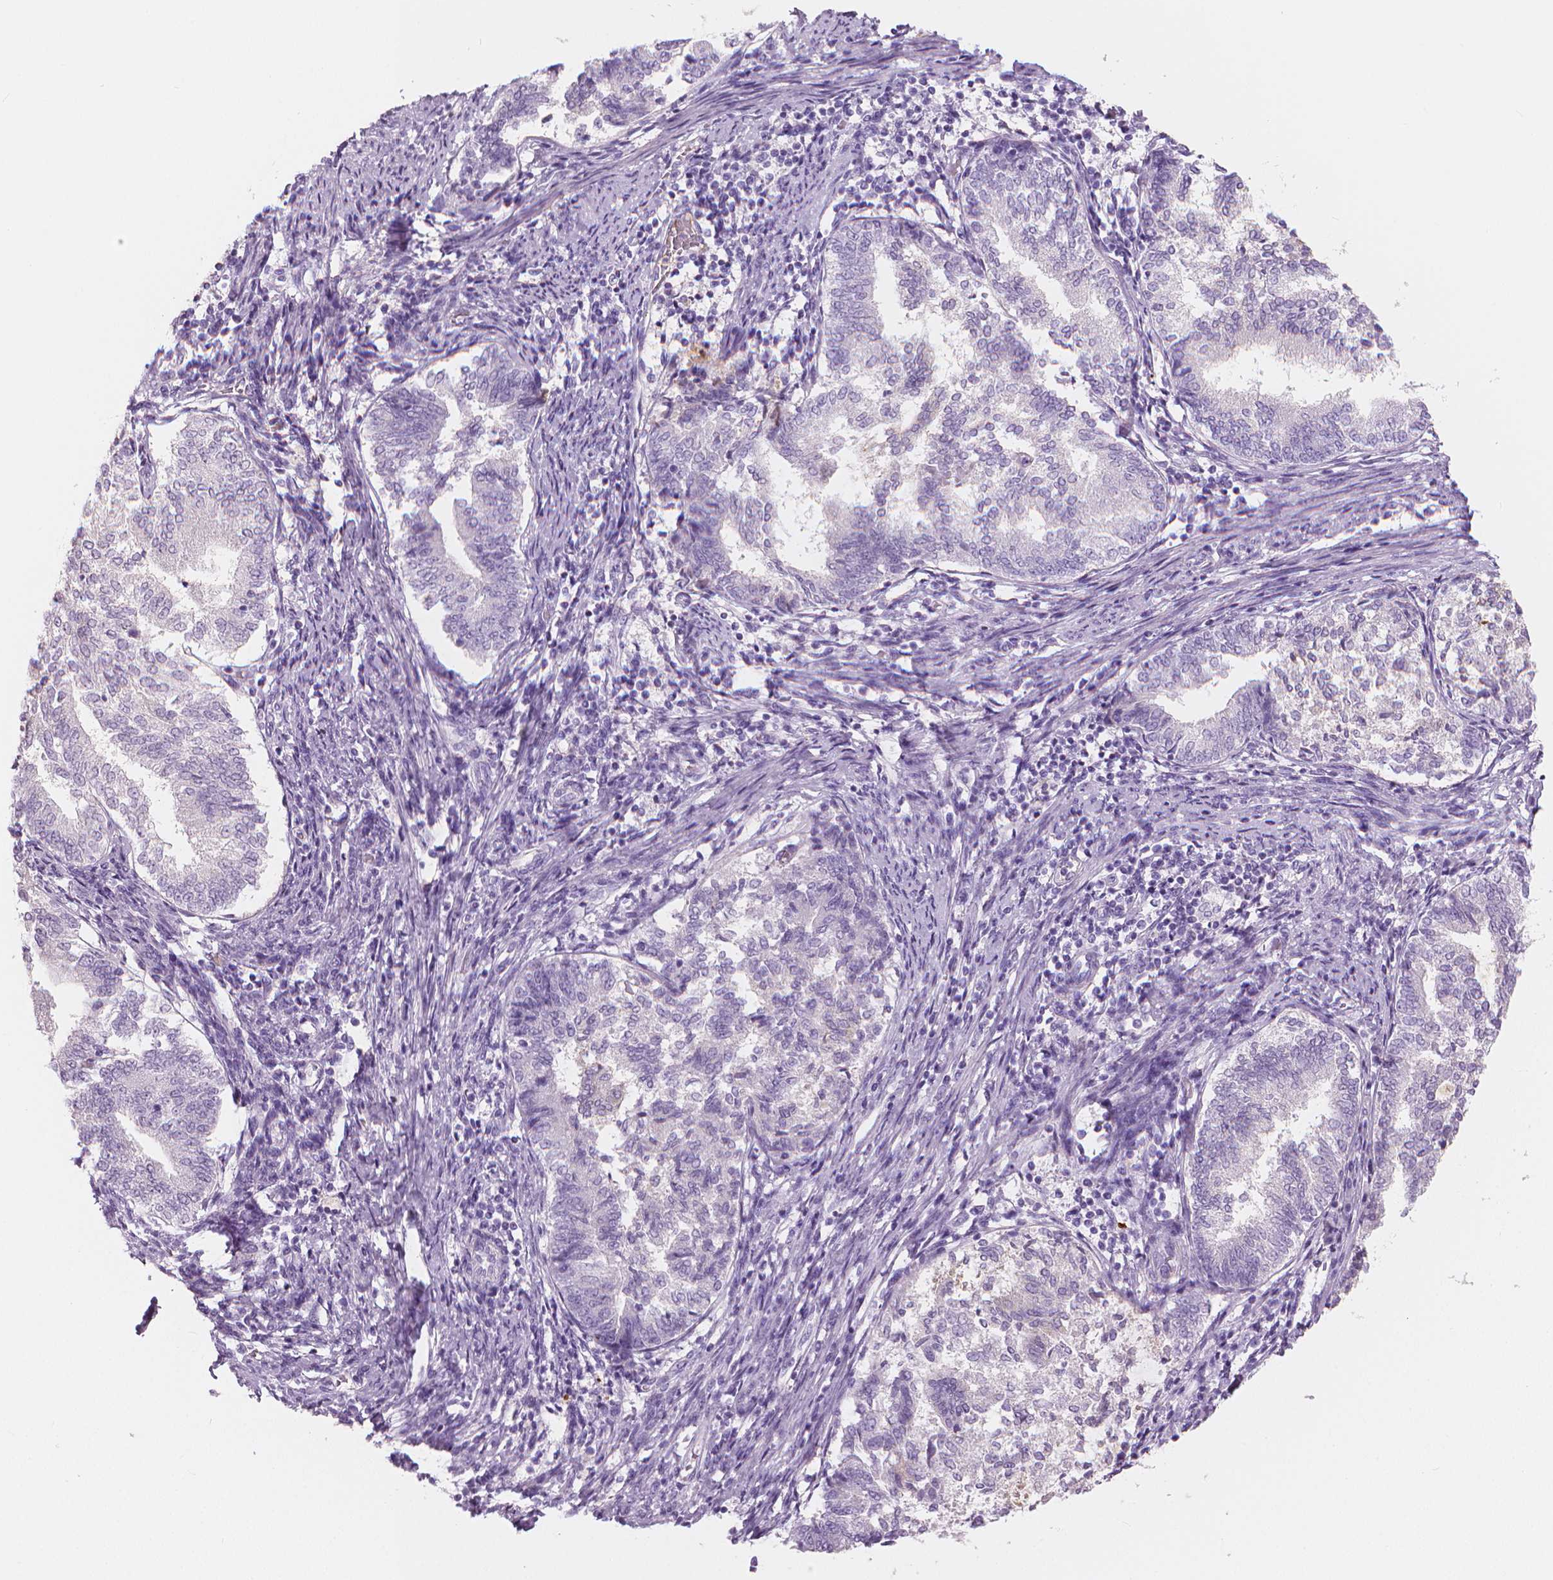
{"staining": {"intensity": "negative", "quantity": "none", "location": "none"}, "tissue": "endometrial cancer", "cell_type": "Tumor cells", "image_type": "cancer", "snomed": [{"axis": "morphology", "description": "Adenocarcinoma, NOS"}, {"axis": "topography", "description": "Endometrium"}], "caption": "The histopathology image shows no significant staining in tumor cells of endometrial cancer.", "gene": "APOA4", "patient": {"sex": "female", "age": 65}}